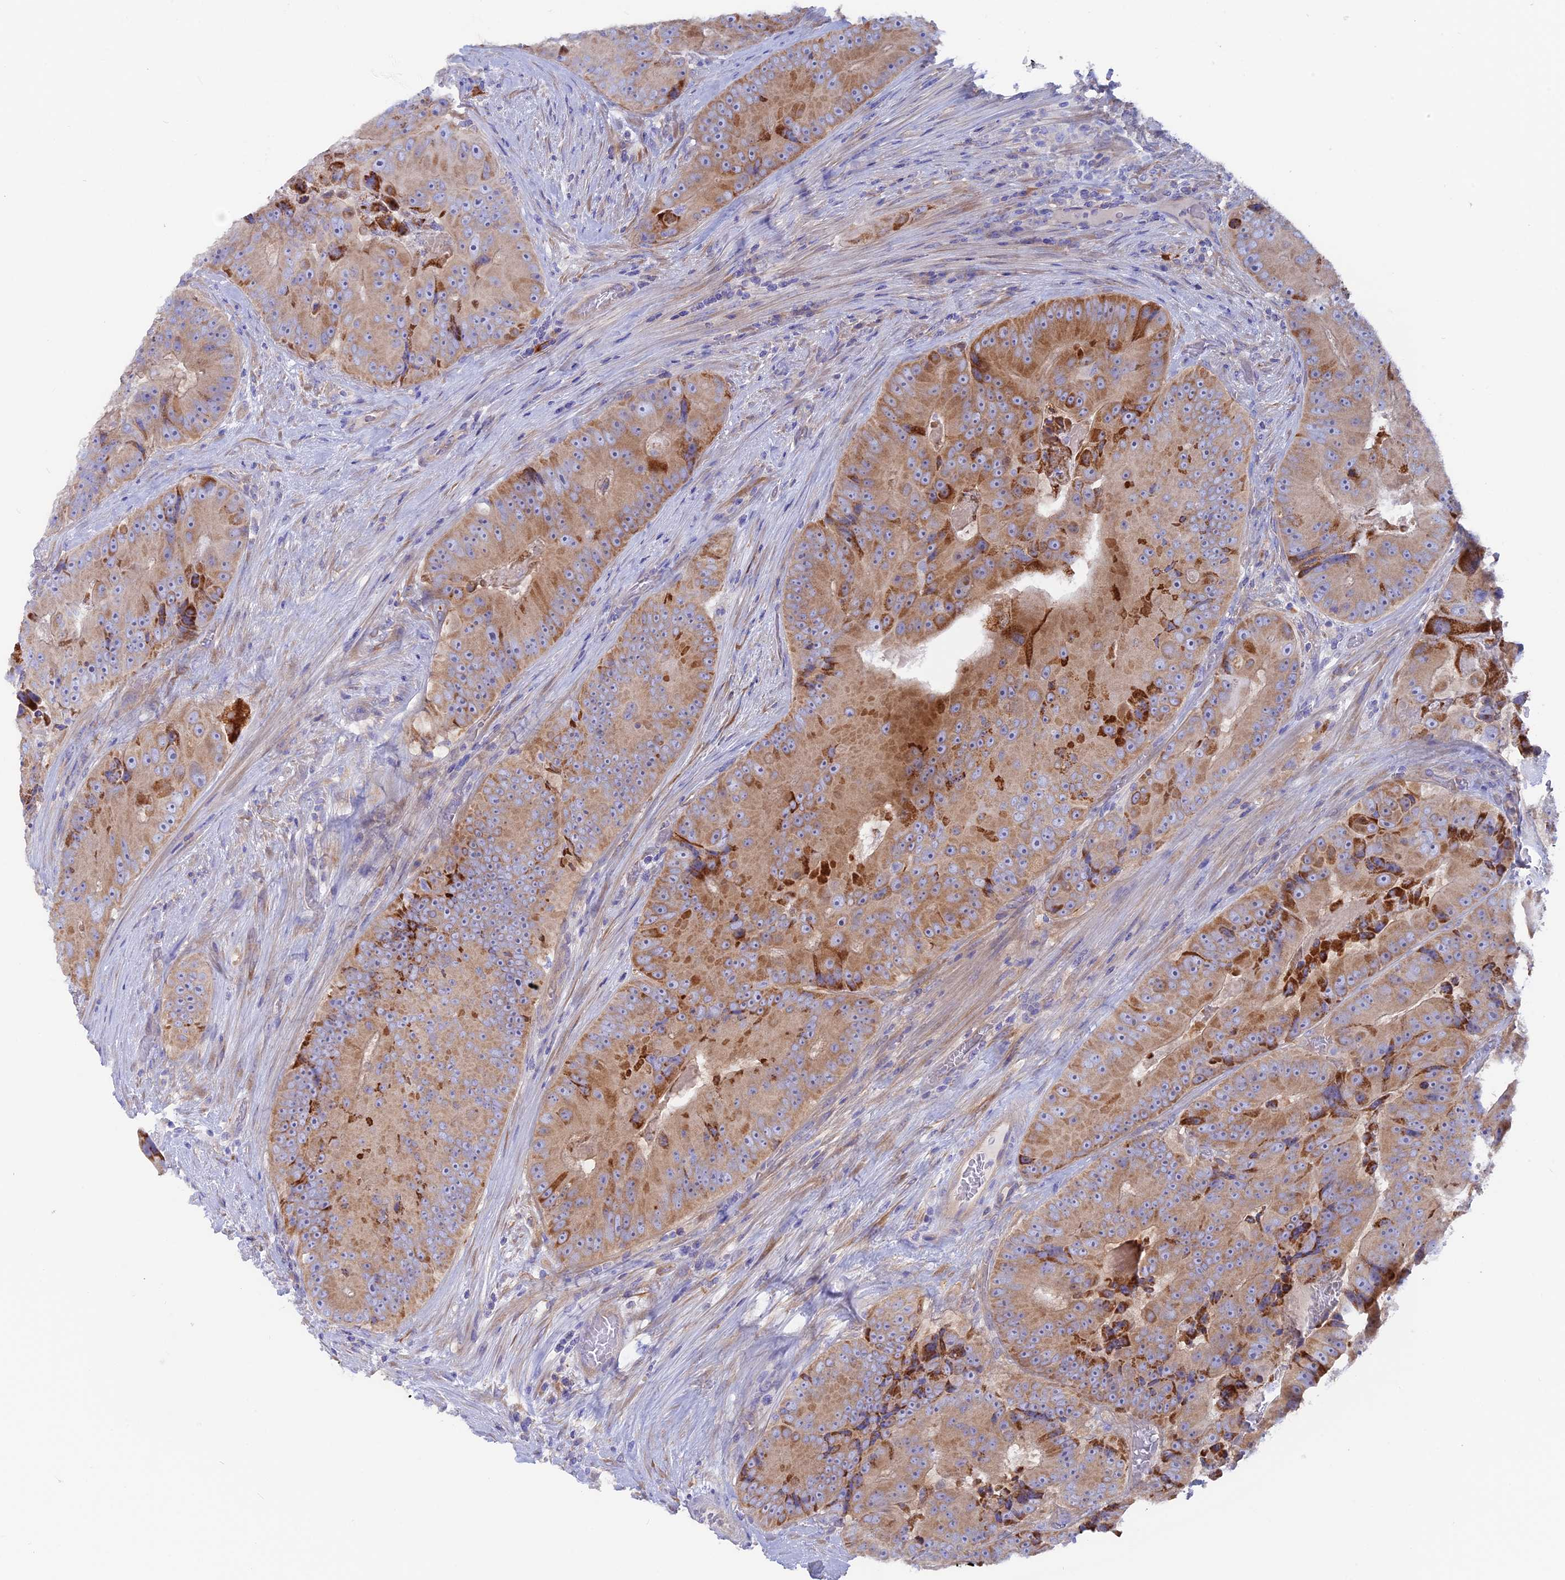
{"staining": {"intensity": "moderate", "quantity": "25%-75%", "location": "cytoplasmic/membranous"}, "tissue": "colorectal cancer", "cell_type": "Tumor cells", "image_type": "cancer", "snomed": [{"axis": "morphology", "description": "Adenocarcinoma, NOS"}, {"axis": "topography", "description": "Colon"}], "caption": "Immunohistochemical staining of colorectal cancer demonstrates medium levels of moderate cytoplasmic/membranous protein staining in approximately 25%-75% of tumor cells.", "gene": "LZTFL1", "patient": {"sex": "female", "age": 86}}